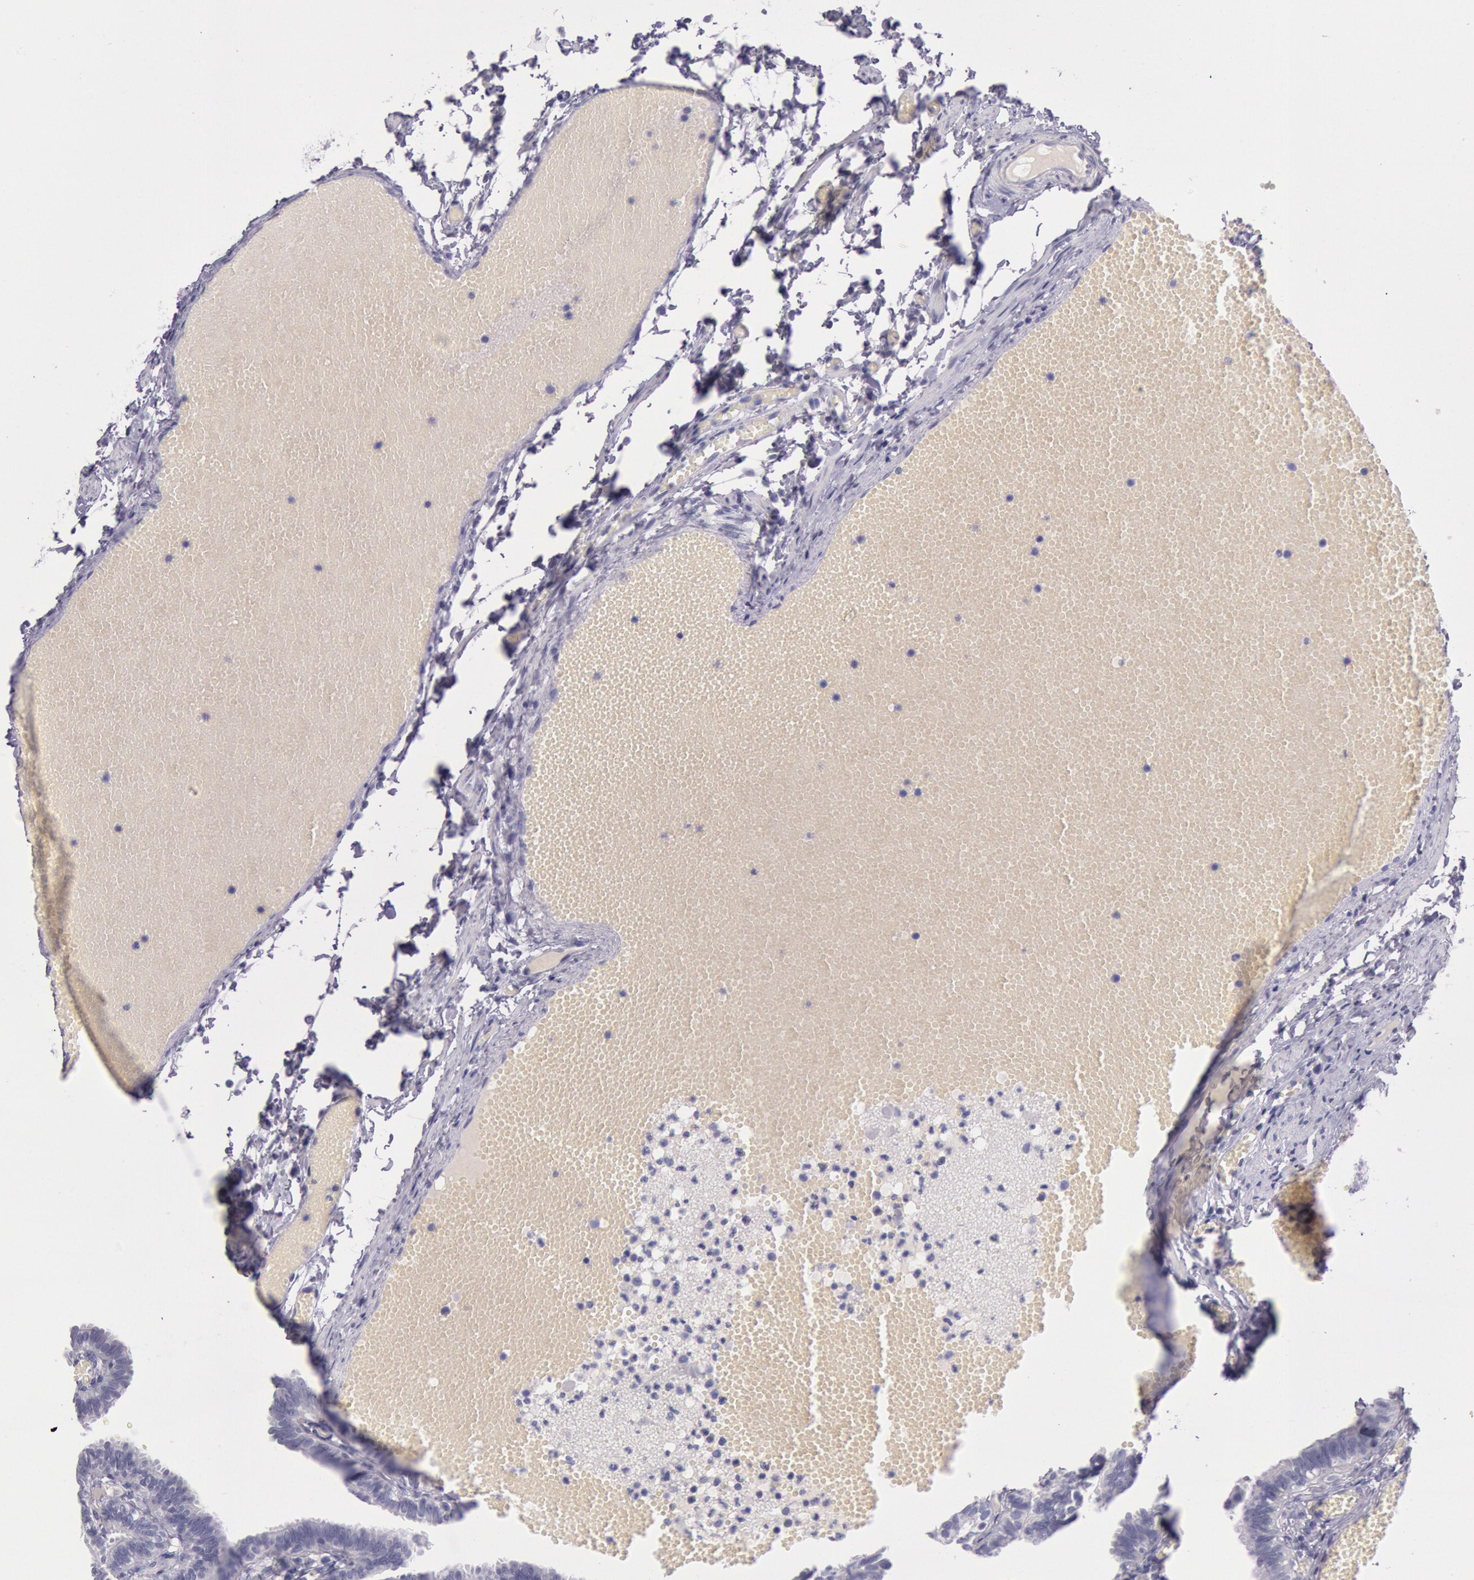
{"staining": {"intensity": "negative", "quantity": "none", "location": "none"}, "tissue": "fallopian tube", "cell_type": "Glandular cells", "image_type": "normal", "snomed": [{"axis": "morphology", "description": "Normal tissue, NOS"}, {"axis": "topography", "description": "Fallopian tube"}], "caption": "An immunohistochemistry (IHC) image of benign fallopian tube is shown. There is no staining in glandular cells of fallopian tube.", "gene": "EGFR", "patient": {"sex": "female", "age": 29}}